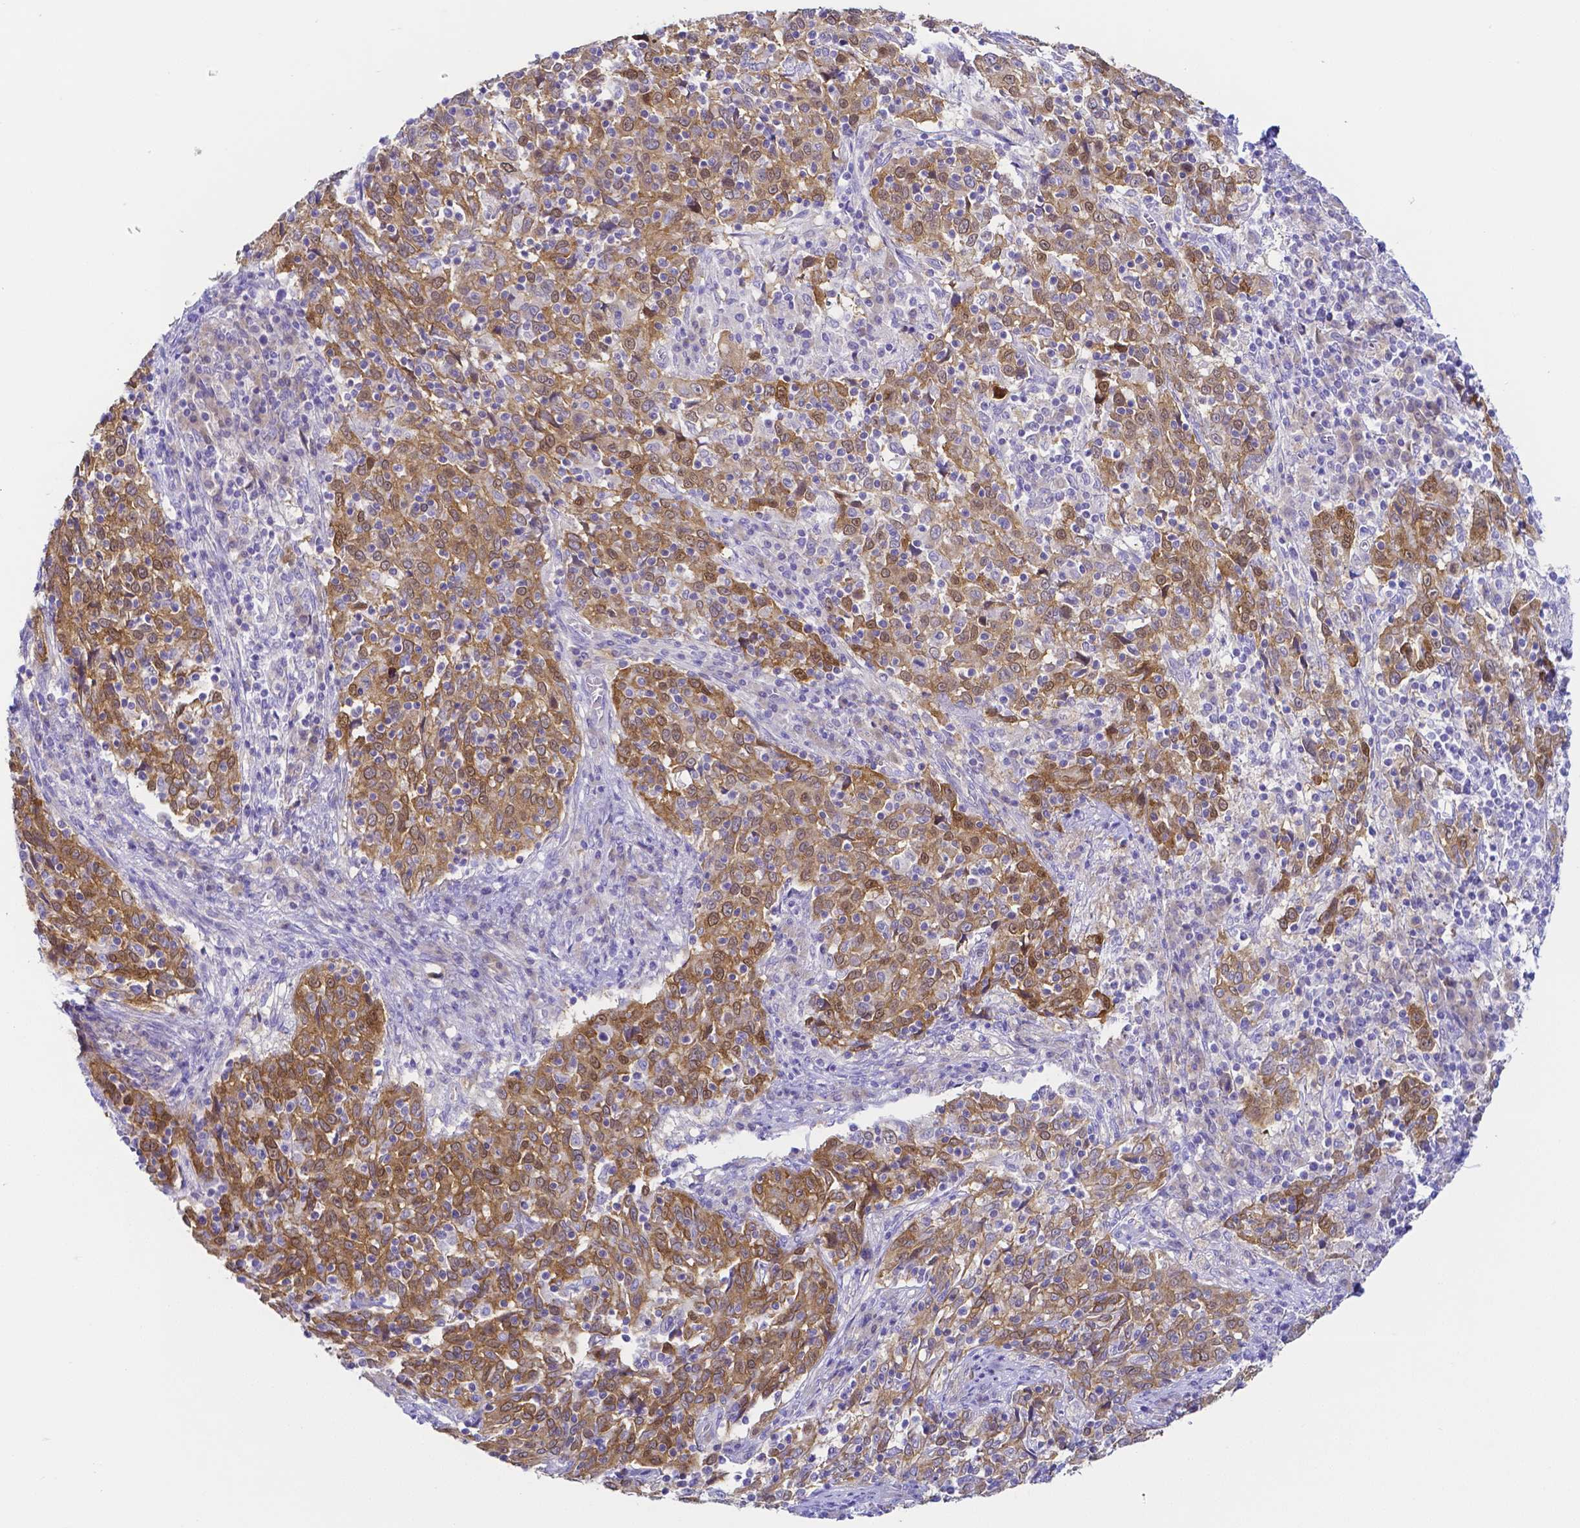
{"staining": {"intensity": "moderate", "quantity": ">75%", "location": "cytoplasmic/membranous"}, "tissue": "cervical cancer", "cell_type": "Tumor cells", "image_type": "cancer", "snomed": [{"axis": "morphology", "description": "Squamous cell carcinoma, NOS"}, {"axis": "topography", "description": "Cervix"}], "caption": "Protein analysis of cervical cancer (squamous cell carcinoma) tissue reveals moderate cytoplasmic/membranous positivity in approximately >75% of tumor cells. The protein of interest is stained brown, and the nuclei are stained in blue (DAB IHC with brightfield microscopy, high magnification).", "gene": "PKP3", "patient": {"sex": "female", "age": 46}}